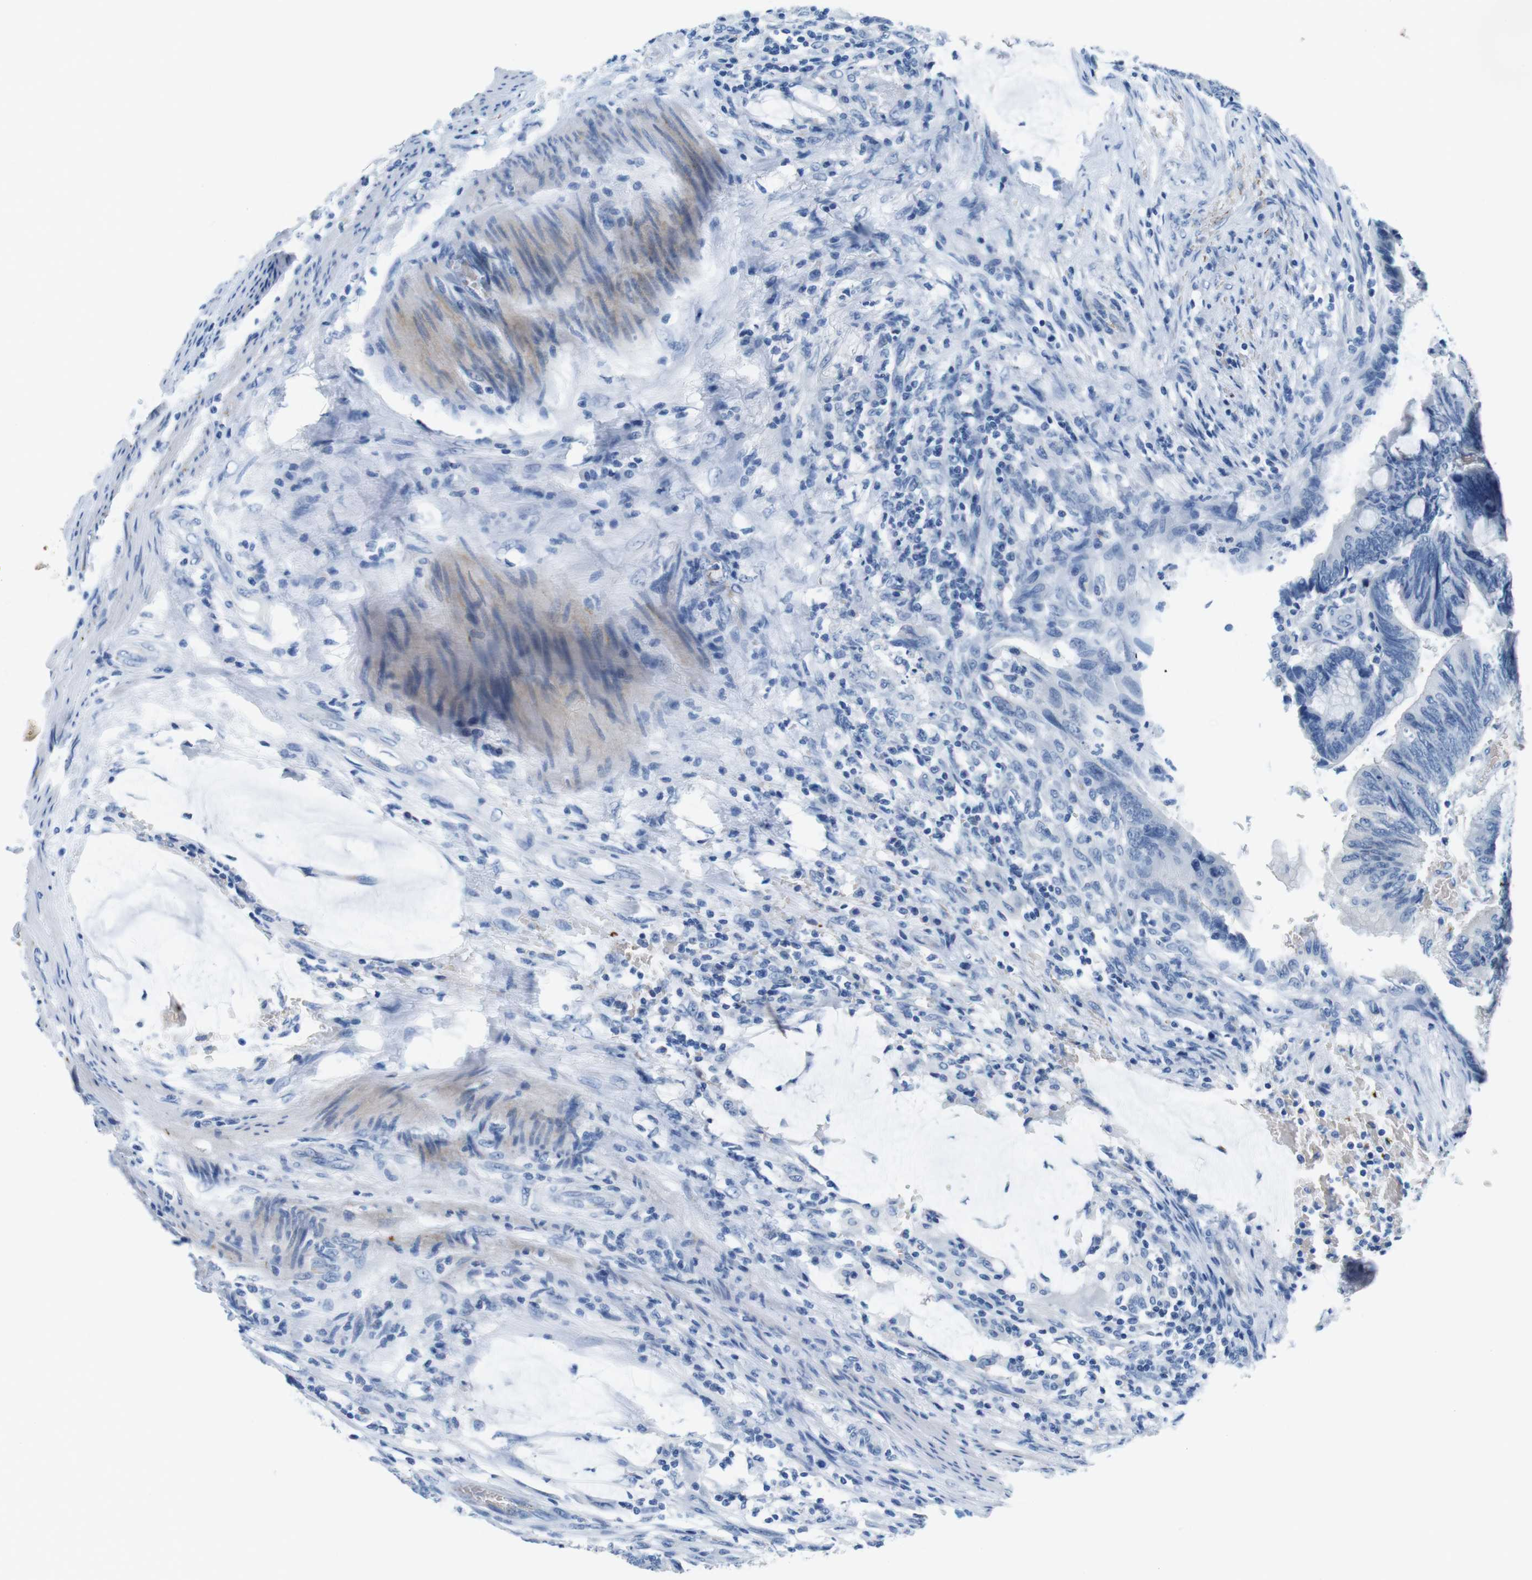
{"staining": {"intensity": "negative", "quantity": "none", "location": "none"}, "tissue": "colorectal cancer", "cell_type": "Tumor cells", "image_type": "cancer", "snomed": [{"axis": "morphology", "description": "Normal tissue, NOS"}, {"axis": "morphology", "description": "Adenocarcinoma, NOS"}, {"axis": "topography", "description": "Rectum"}, {"axis": "topography", "description": "Peripheral nerve tissue"}], "caption": "The IHC photomicrograph has no significant positivity in tumor cells of colorectal adenocarcinoma tissue. The staining is performed using DAB (3,3'-diaminobenzidine) brown chromogen with nuclei counter-stained in using hematoxylin.", "gene": "TFAP2C", "patient": {"sex": "male", "age": 92}}